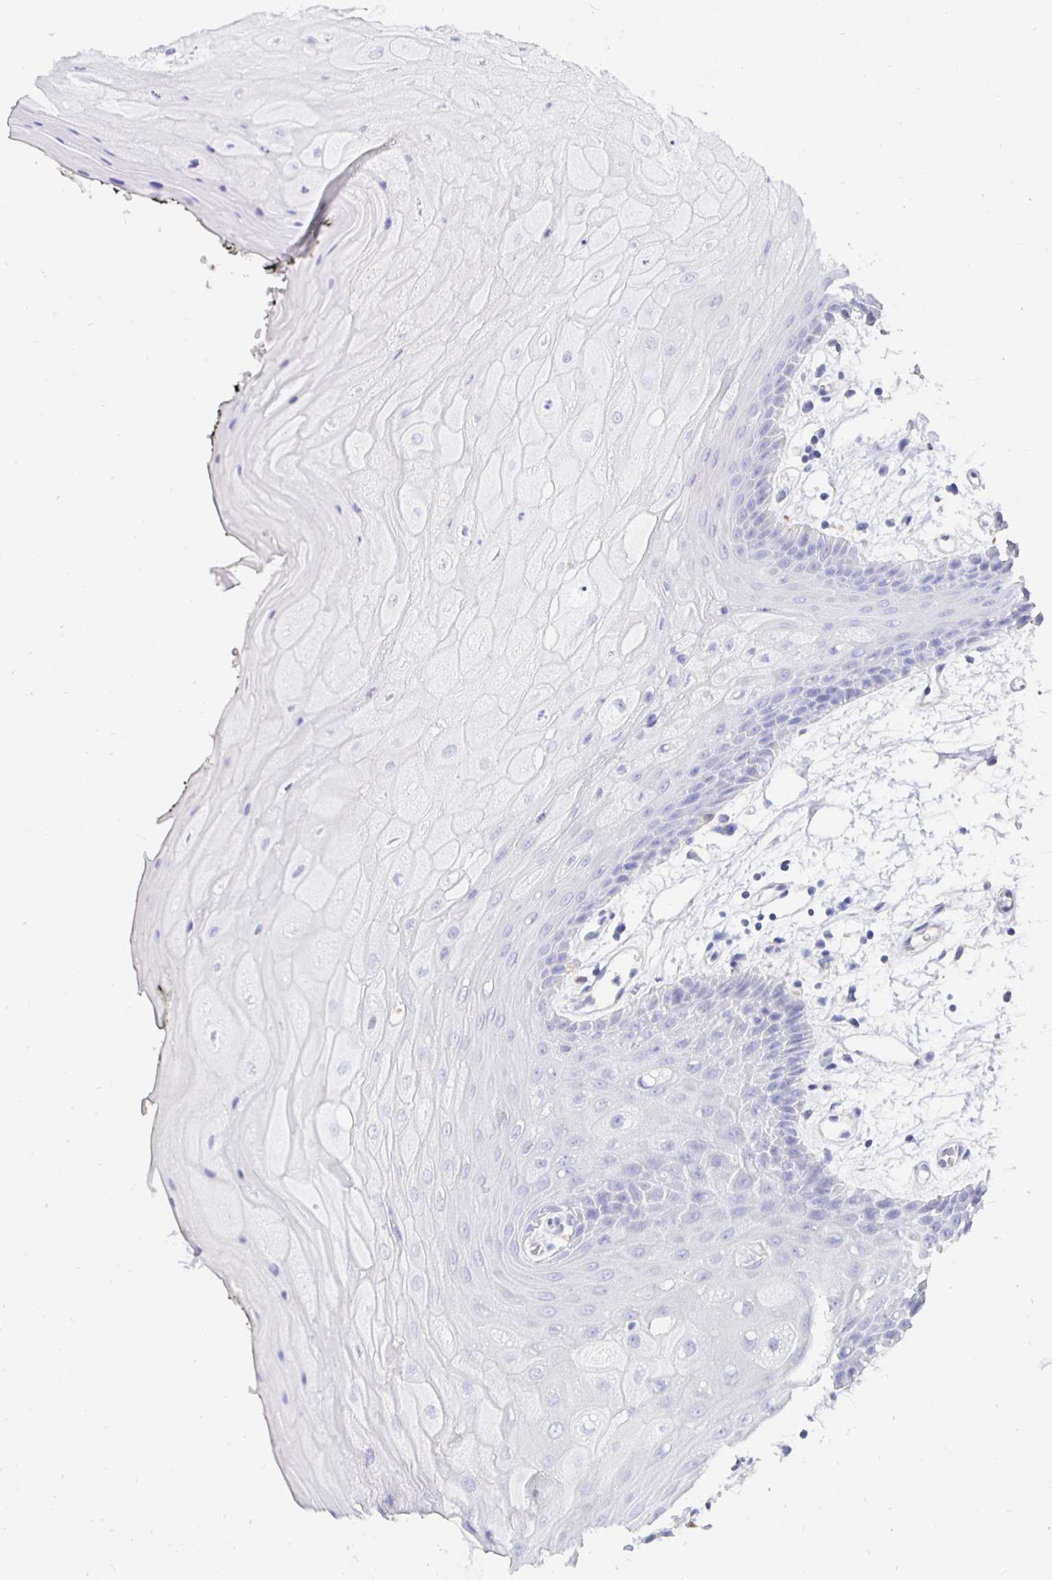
{"staining": {"intensity": "negative", "quantity": "none", "location": "none"}, "tissue": "oral mucosa", "cell_type": "Squamous epithelial cells", "image_type": "normal", "snomed": [{"axis": "morphology", "description": "Normal tissue, NOS"}, {"axis": "topography", "description": "Oral tissue"}, {"axis": "topography", "description": "Tounge, NOS"}], "caption": "This micrograph is of benign oral mucosa stained with immunohistochemistry to label a protein in brown with the nuclei are counter-stained blue. There is no staining in squamous epithelial cells.", "gene": "UMOD", "patient": {"sex": "female", "age": 59}}